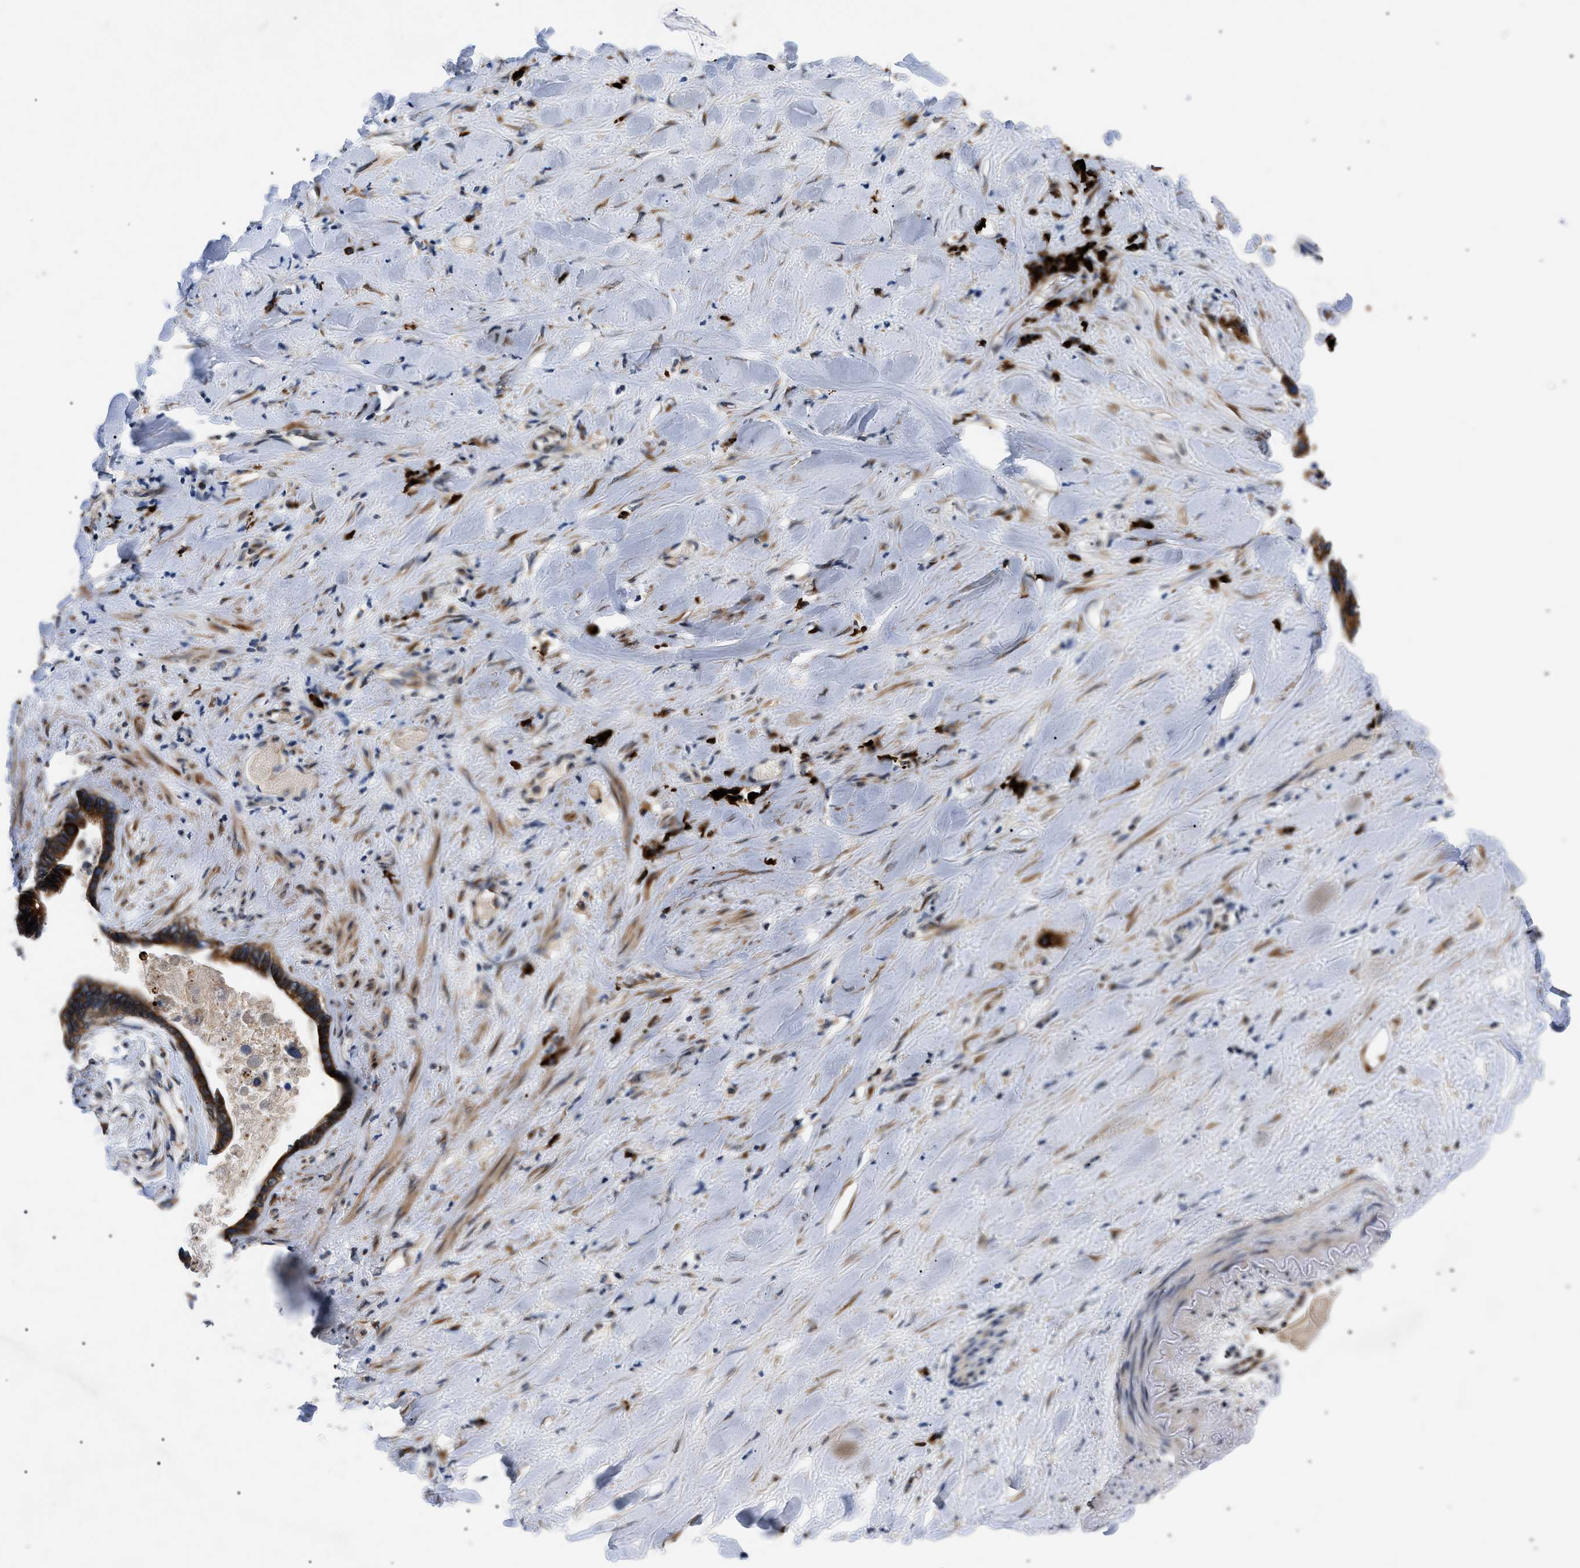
{"staining": {"intensity": "strong", "quantity": ">75%", "location": "cytoplasmic/membranous"}, "tissue": "liver cancer", "cell_type": "Tumor cells", "image_type": "cancer", "snomed": [{"axis": "morphology", "description": "Cholangiocarcinoma"}, {"axis": "topography", "description": "Liver"}], "caption": "Human cholangiocarcinoma (liver) stained for a protein (brown) demonstrates strong cytoplasmic/membranous positive staining in about >75% of tumor cells.", "gene": "DERL1", "patient": {"sex": "female", "age": 65}}